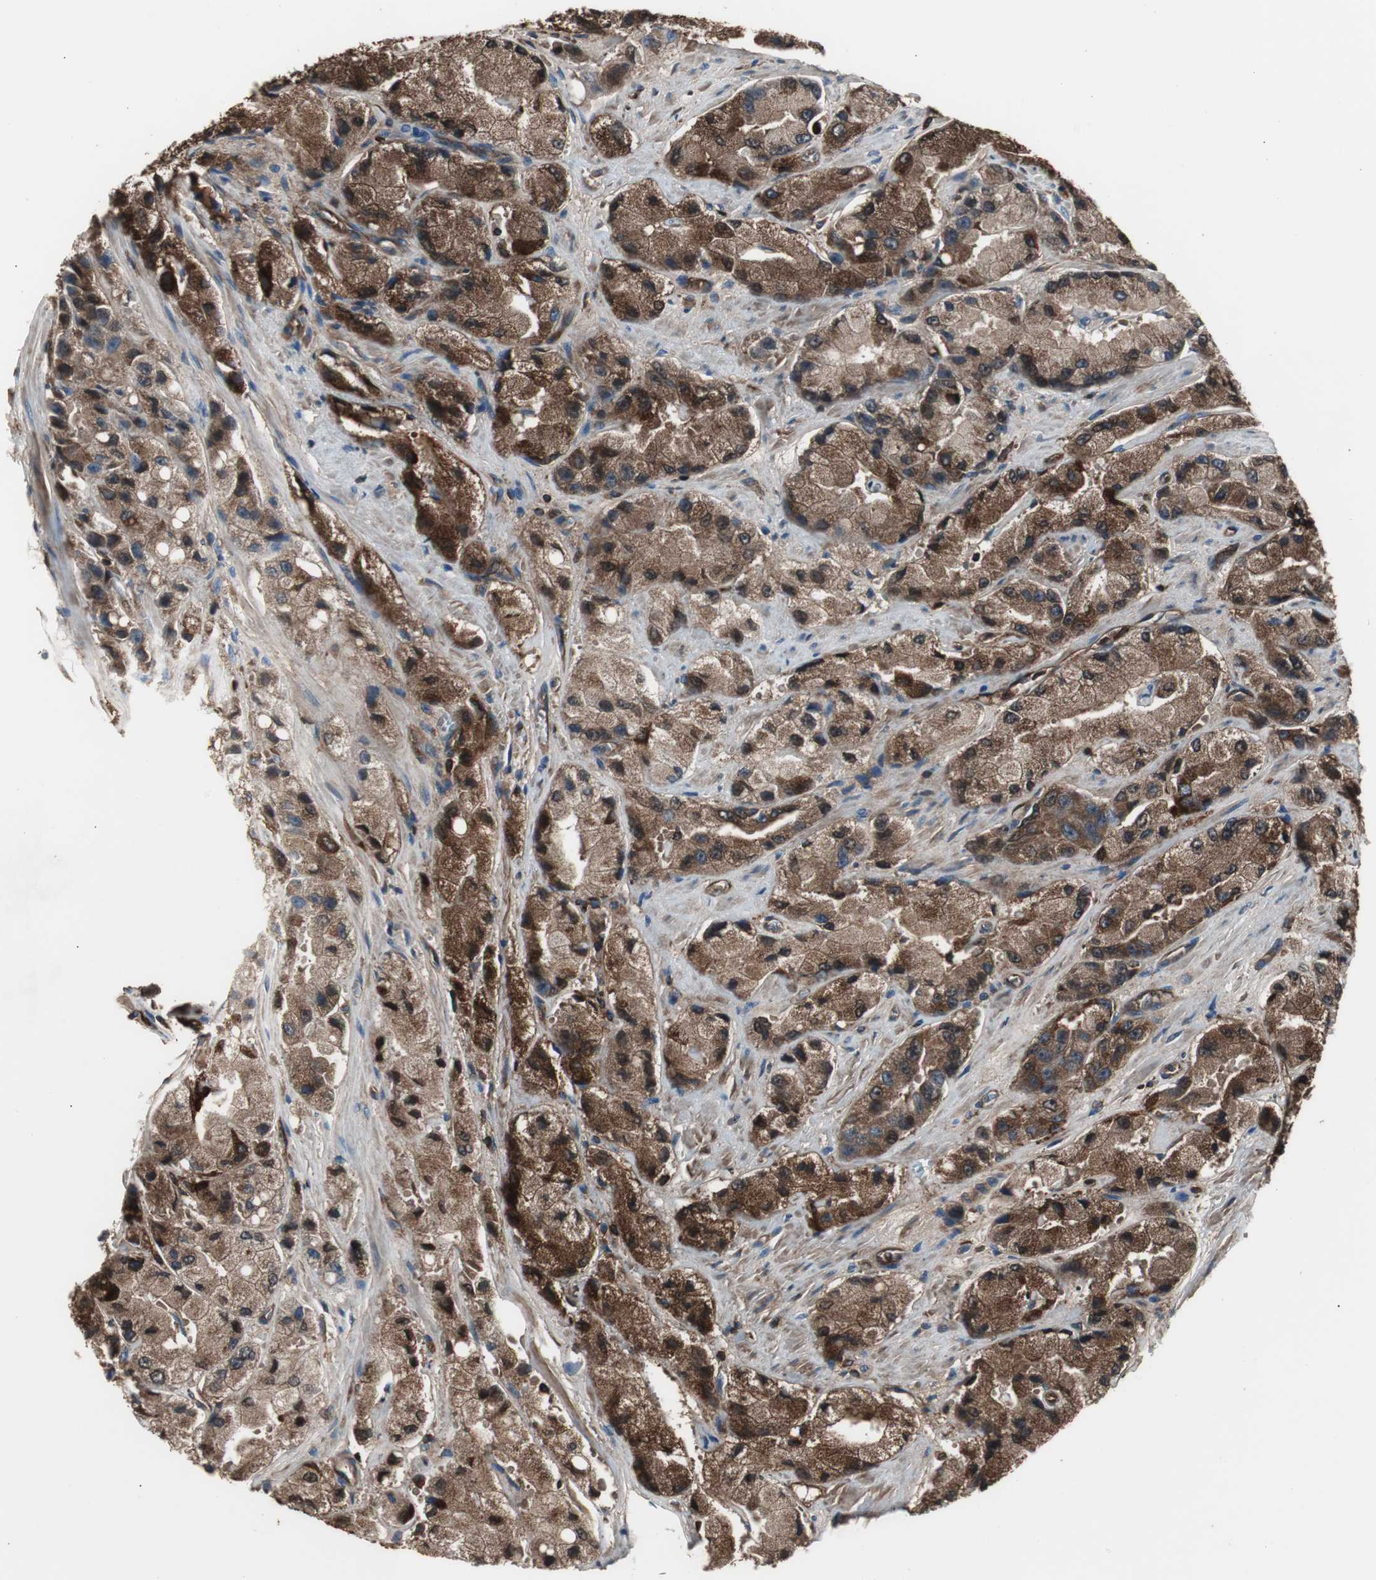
{"staining": {"intensity": "strong", "quantity": ">75%", "location": "cytoplasmic/membranous,nuclear"}, "tissue": "prostate cancer", "cell_type": "Tumor cells", "image_type": "cancer", "snomed": [{"axis": "morphology", "description": "Adenocarcinoma, High grade"}, {"axis": "topography", "description": "Prostate"}], "caption": "IHC image of high-grade adenocarcinoma (prostate) stained for a protein (brown), which reveals high levels of strong cytoplasmic/membranous and nuclear expression in approximately >75% of tumor cells.", "gene": "B2M", "patient": {"sex": "male", "age": 58}}